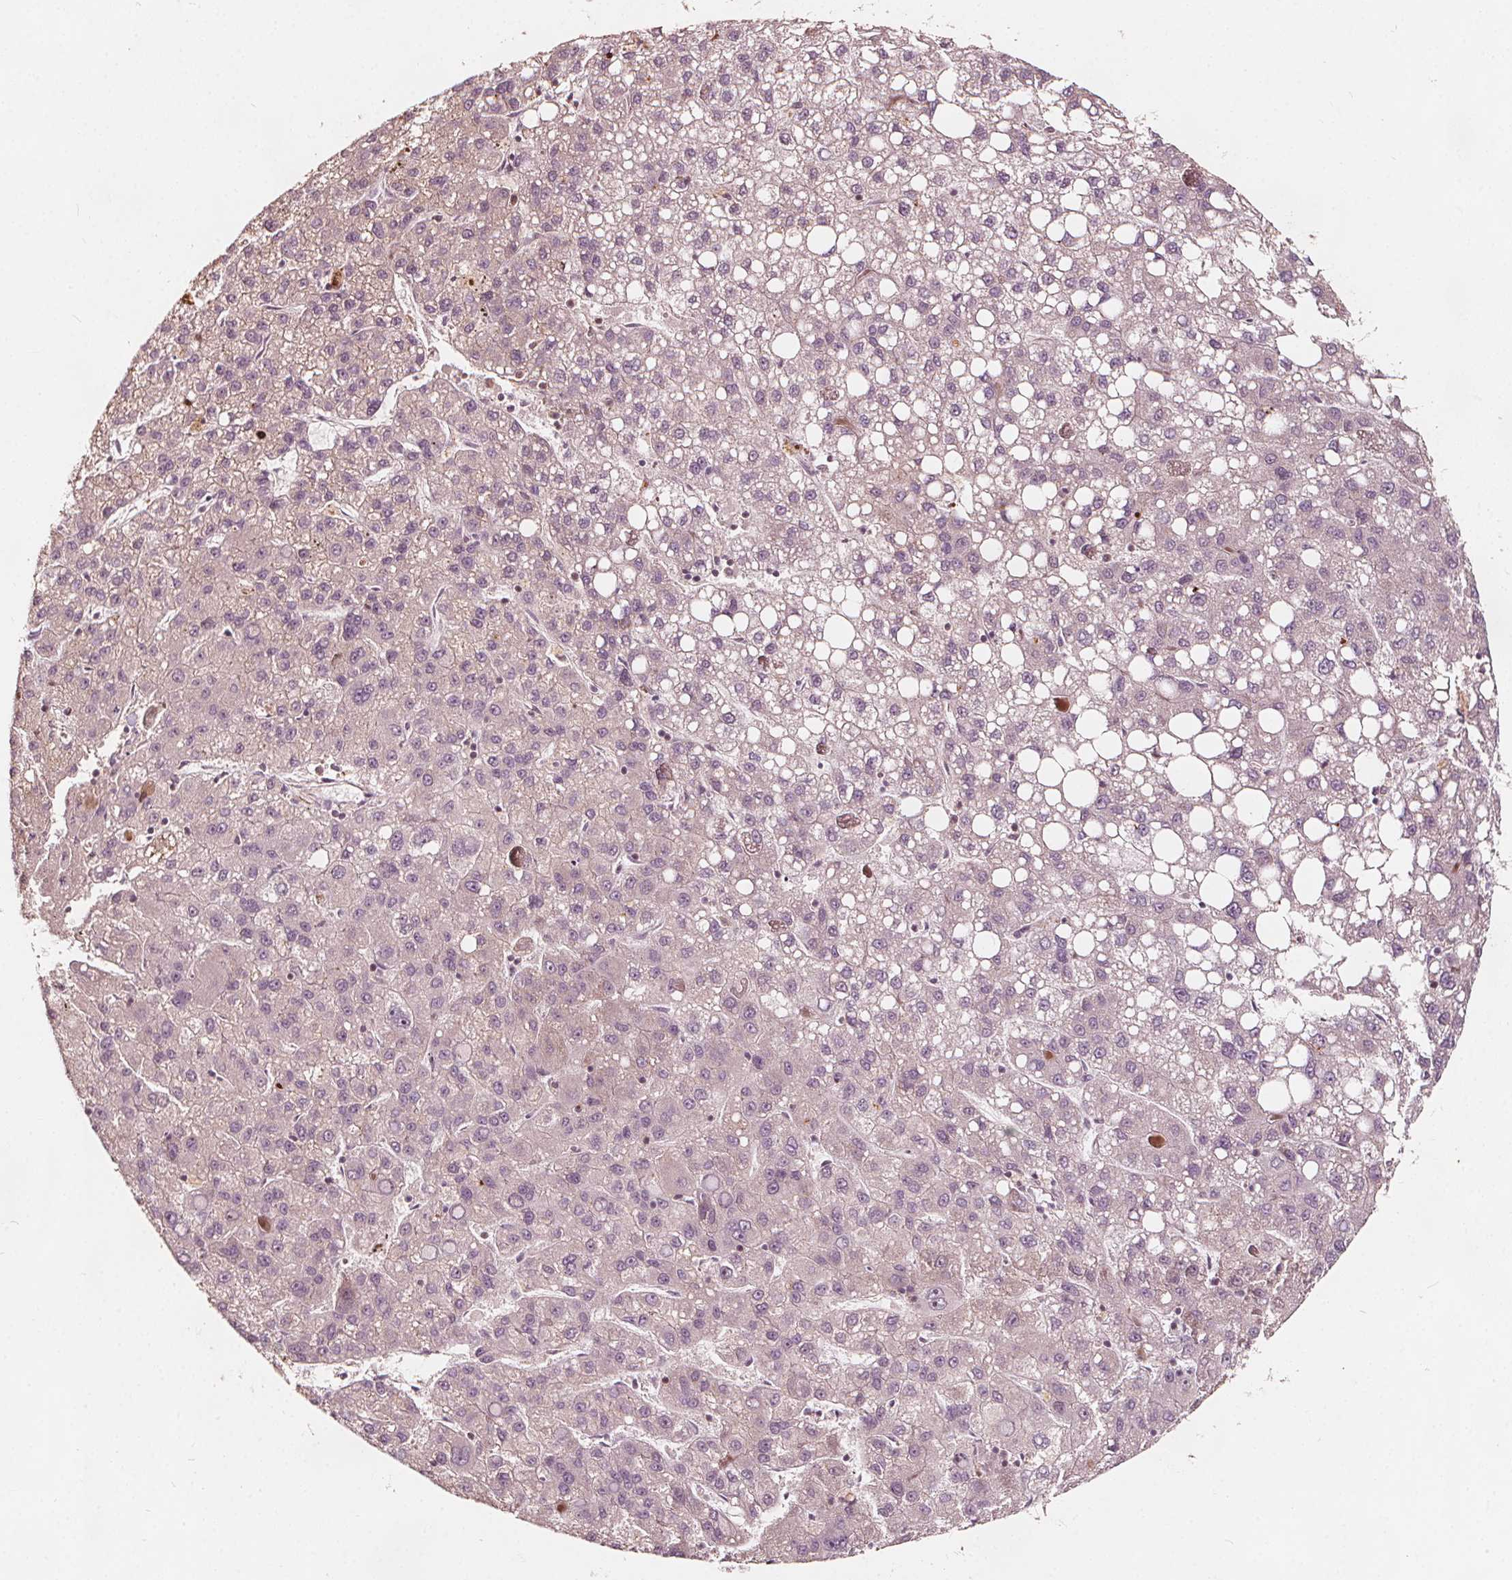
{"staining": {"intensity": "negative", "quantity": "none", "location": "none"}, "tissue": "liver cancer", "cell_type": "Tumor cells", "image_type": "cancer", "snomed": [{"axis": "morphology", "description": "Carcinoma, Hepatocellular, NOS"}, {"axis": "topography", "description": "Liver"}], "caption": "Liver hepatocellular carcinoma was stained to show a protein in brown. There is no significant positivity in tumor cells.", "gene": "AIP", "patient": {"sex": "female", "age": 82}}